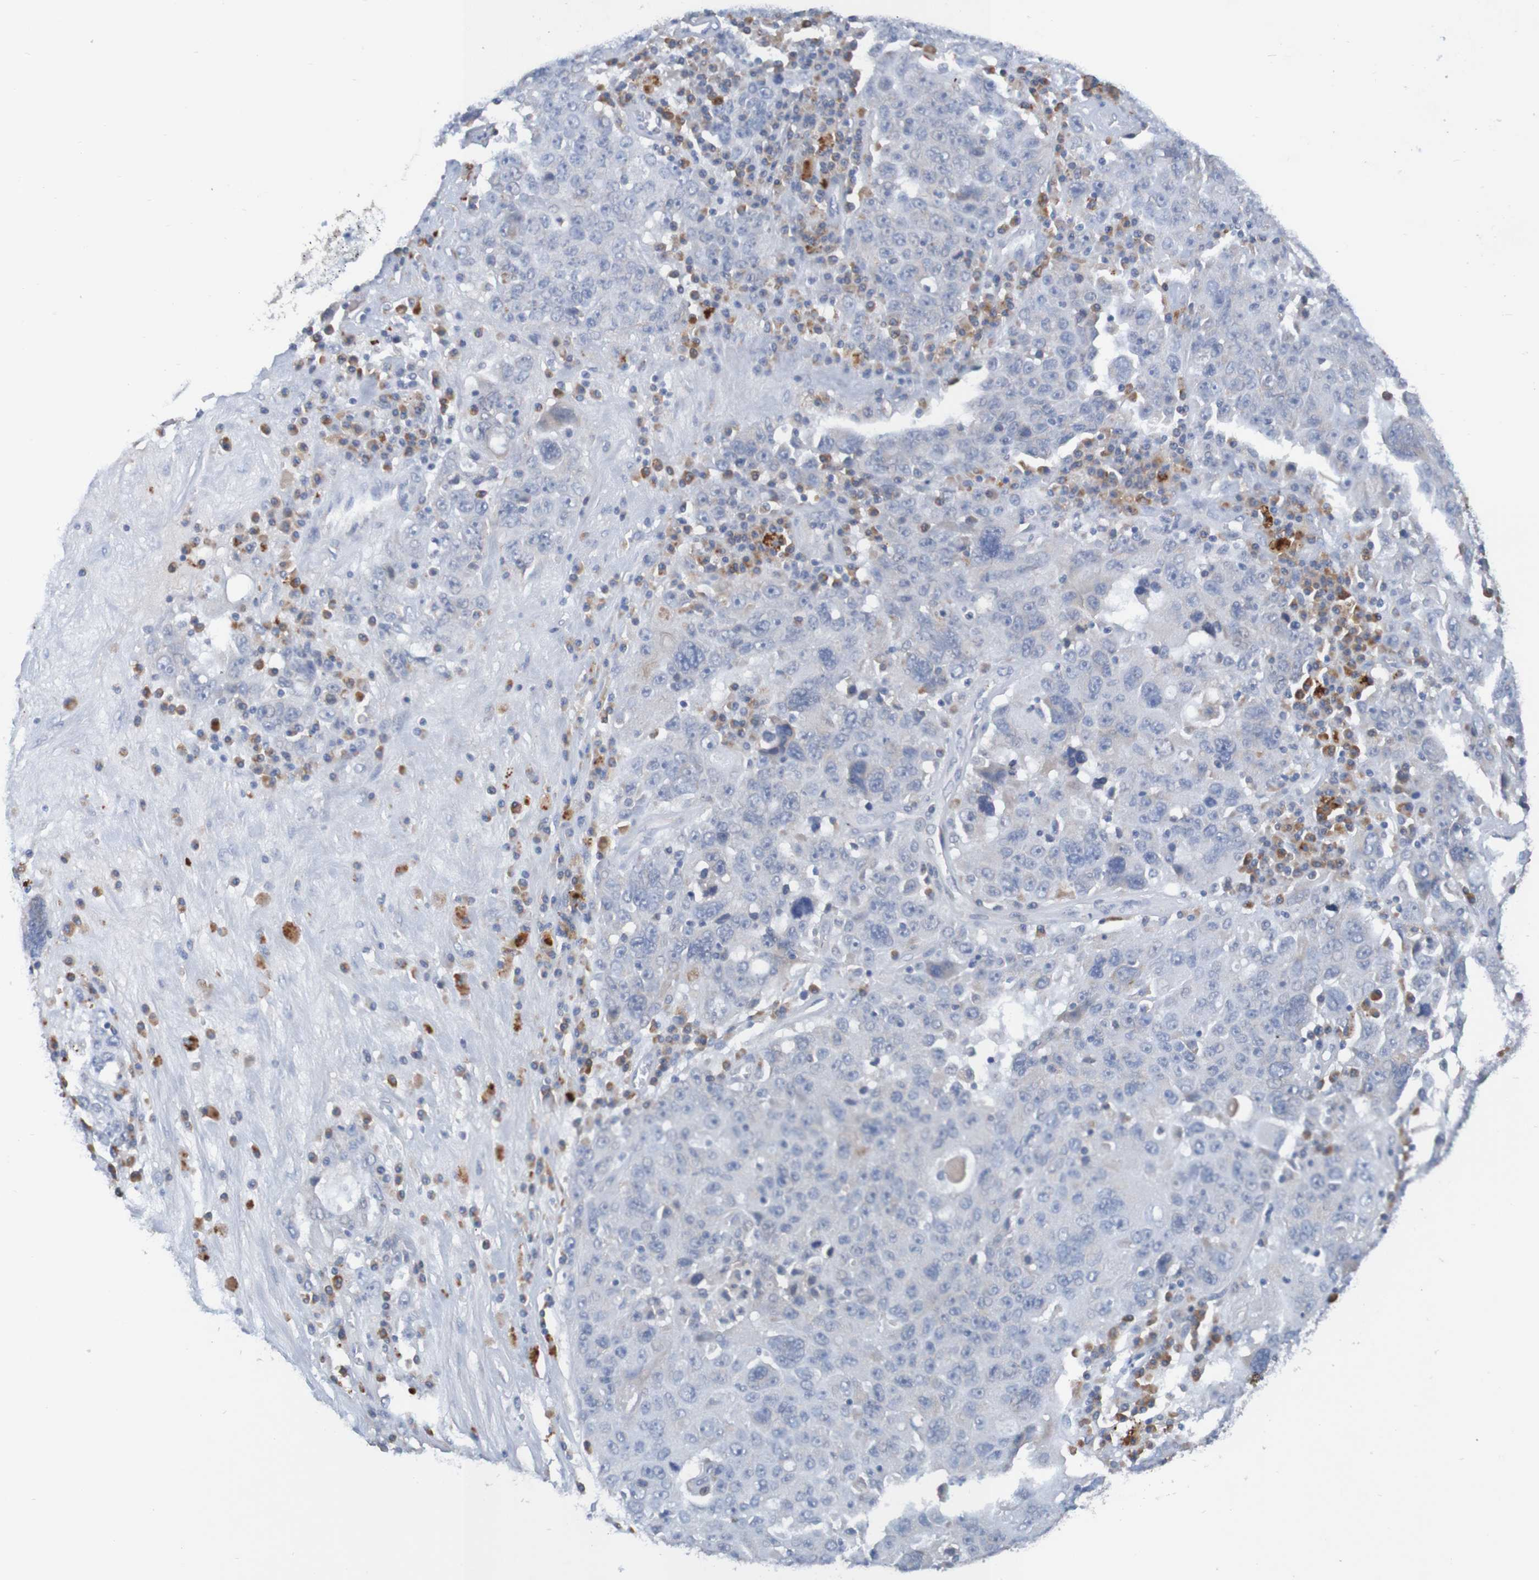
{"staining": {"intensity": "negative", "quantity": "none", "location": "none"}, "tissue": "ovarian cancer", "cell_type": "Tumor cells", "image_type": "cancer", "snomed": [{"axis": "morphology", "description": "Carcinoma, endometroid"}, {"axis": "topography", "description": "Ovary"}], "caption": "An immunohistochemistry micrograph of endometroid carcinoma (ovarian) is shown. There is no staining in tumor cells of endometroid carcinoma (ovarian).", "gene": "LTA", "patient": {"sex": "female", "age": 62}}